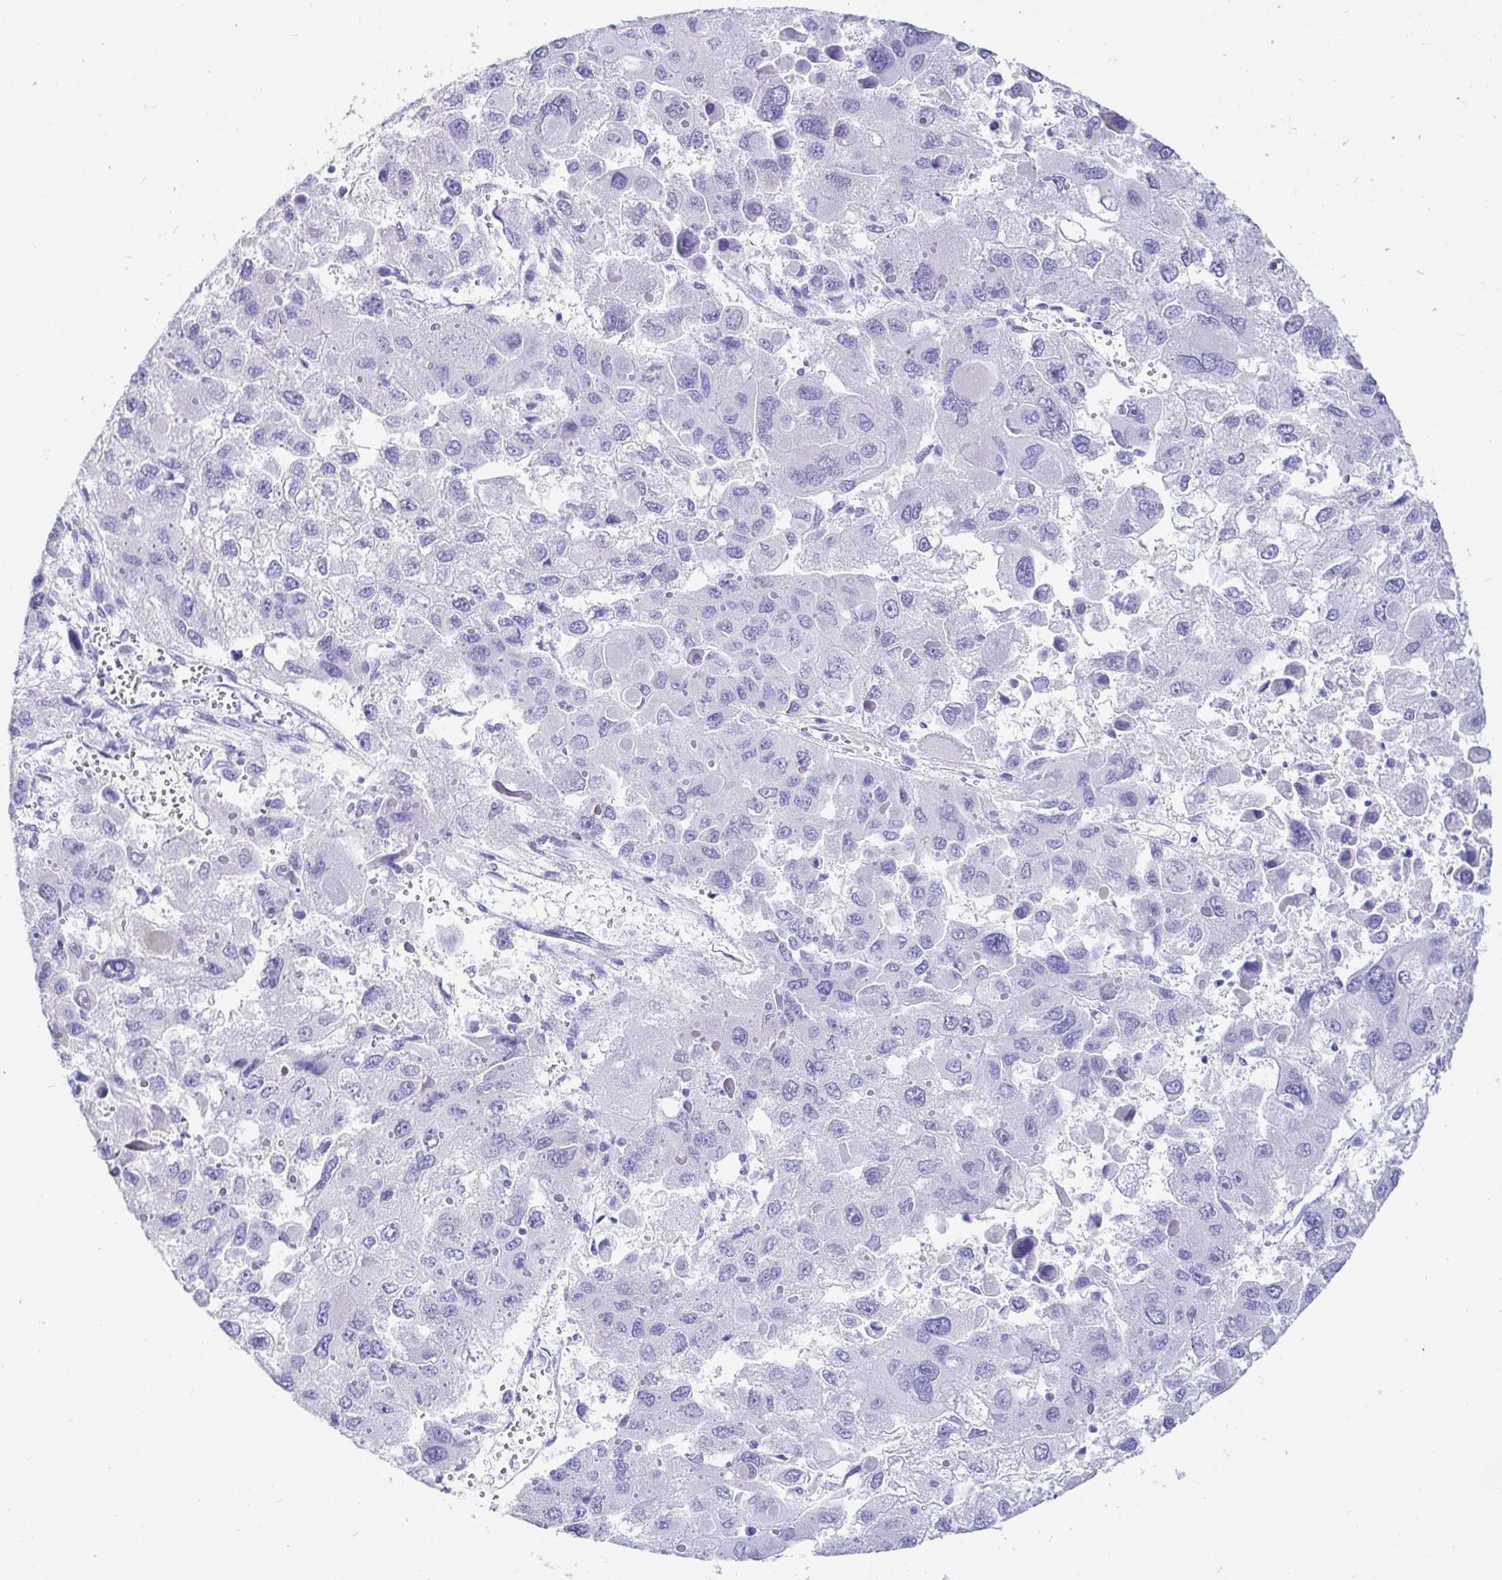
{"staining": {"intensity": "negative", "quantity": "none", "location": "none"}, "tissue": "liver cancer", "cell_type": "Tumor cells", "image_type": "cancer", "snomed": [{"axis": "morphology", "description": "Carcinoma, Hepatocellular, NOS"}, {"axis": "topography", "description": "Liver"}], "caption": "Immunohistochemical staining of liver hepatocellular carcinoma displays no significant positivity in tumor cells.", "gene": "CCDC62", "patient": {"sex": "female", "age": 41}}